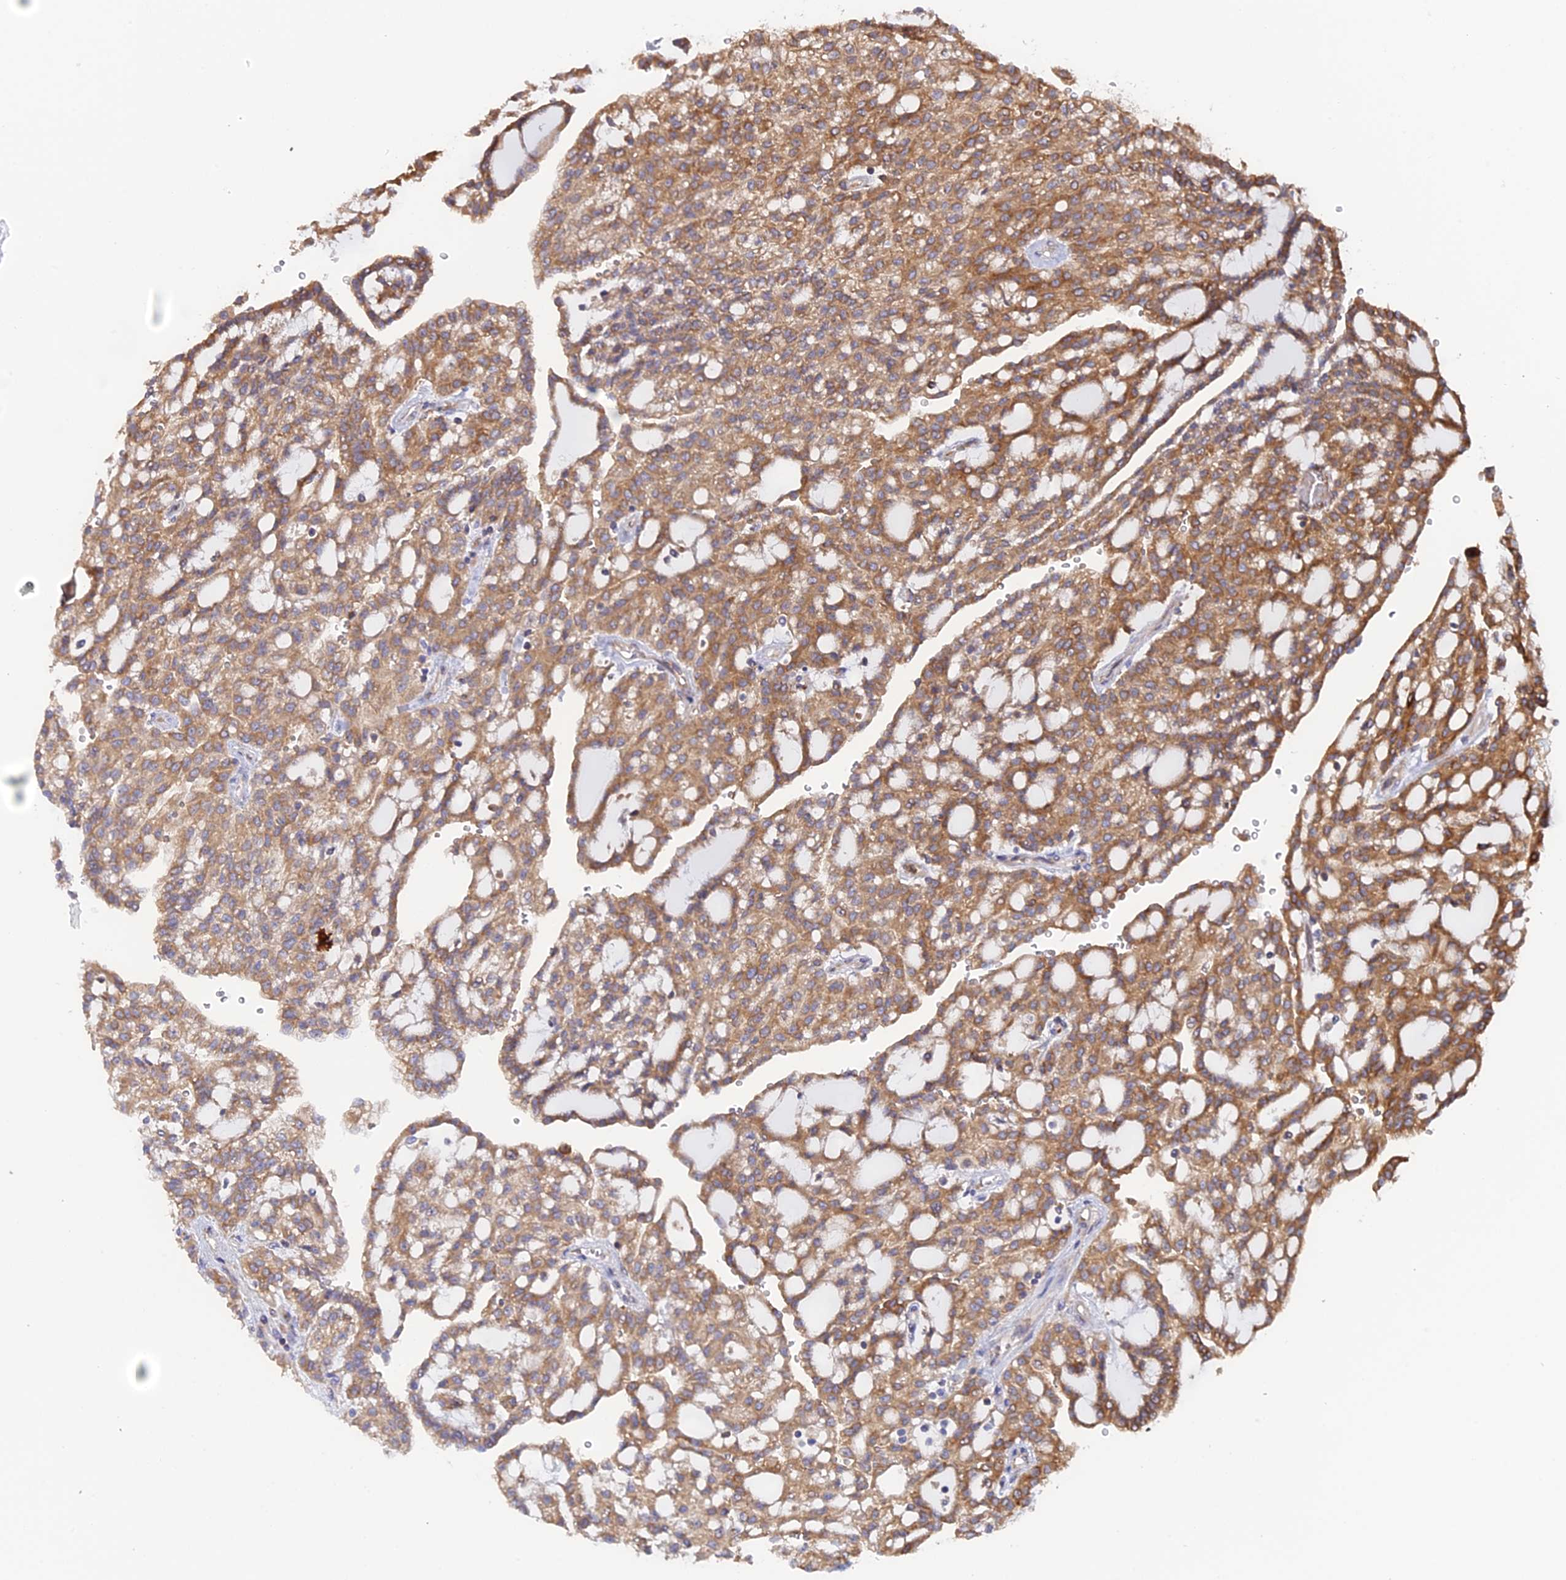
{"staining": {"intensity": "moderate", "quantity": ">75%", "location": "cytoplasmic/membranous"}, "tissue": "renal cancer", "cell_type": "Tumor cells", "image_type": "cancer", "snomed": [{"axis": "morphology", "description": "Adenocarcinoma, NOS"}, {"axis": "topography", "description": "Kidney"}], "caption": "Renal cancer (adenocarcinoma) was stained to show a protein in brown. There is medium levels of moderate cytoplasmic/membranous positivity in about >75% of tumor cells.", "gene": "GMIP", "patient": {"sex": "male", "age": 63}}